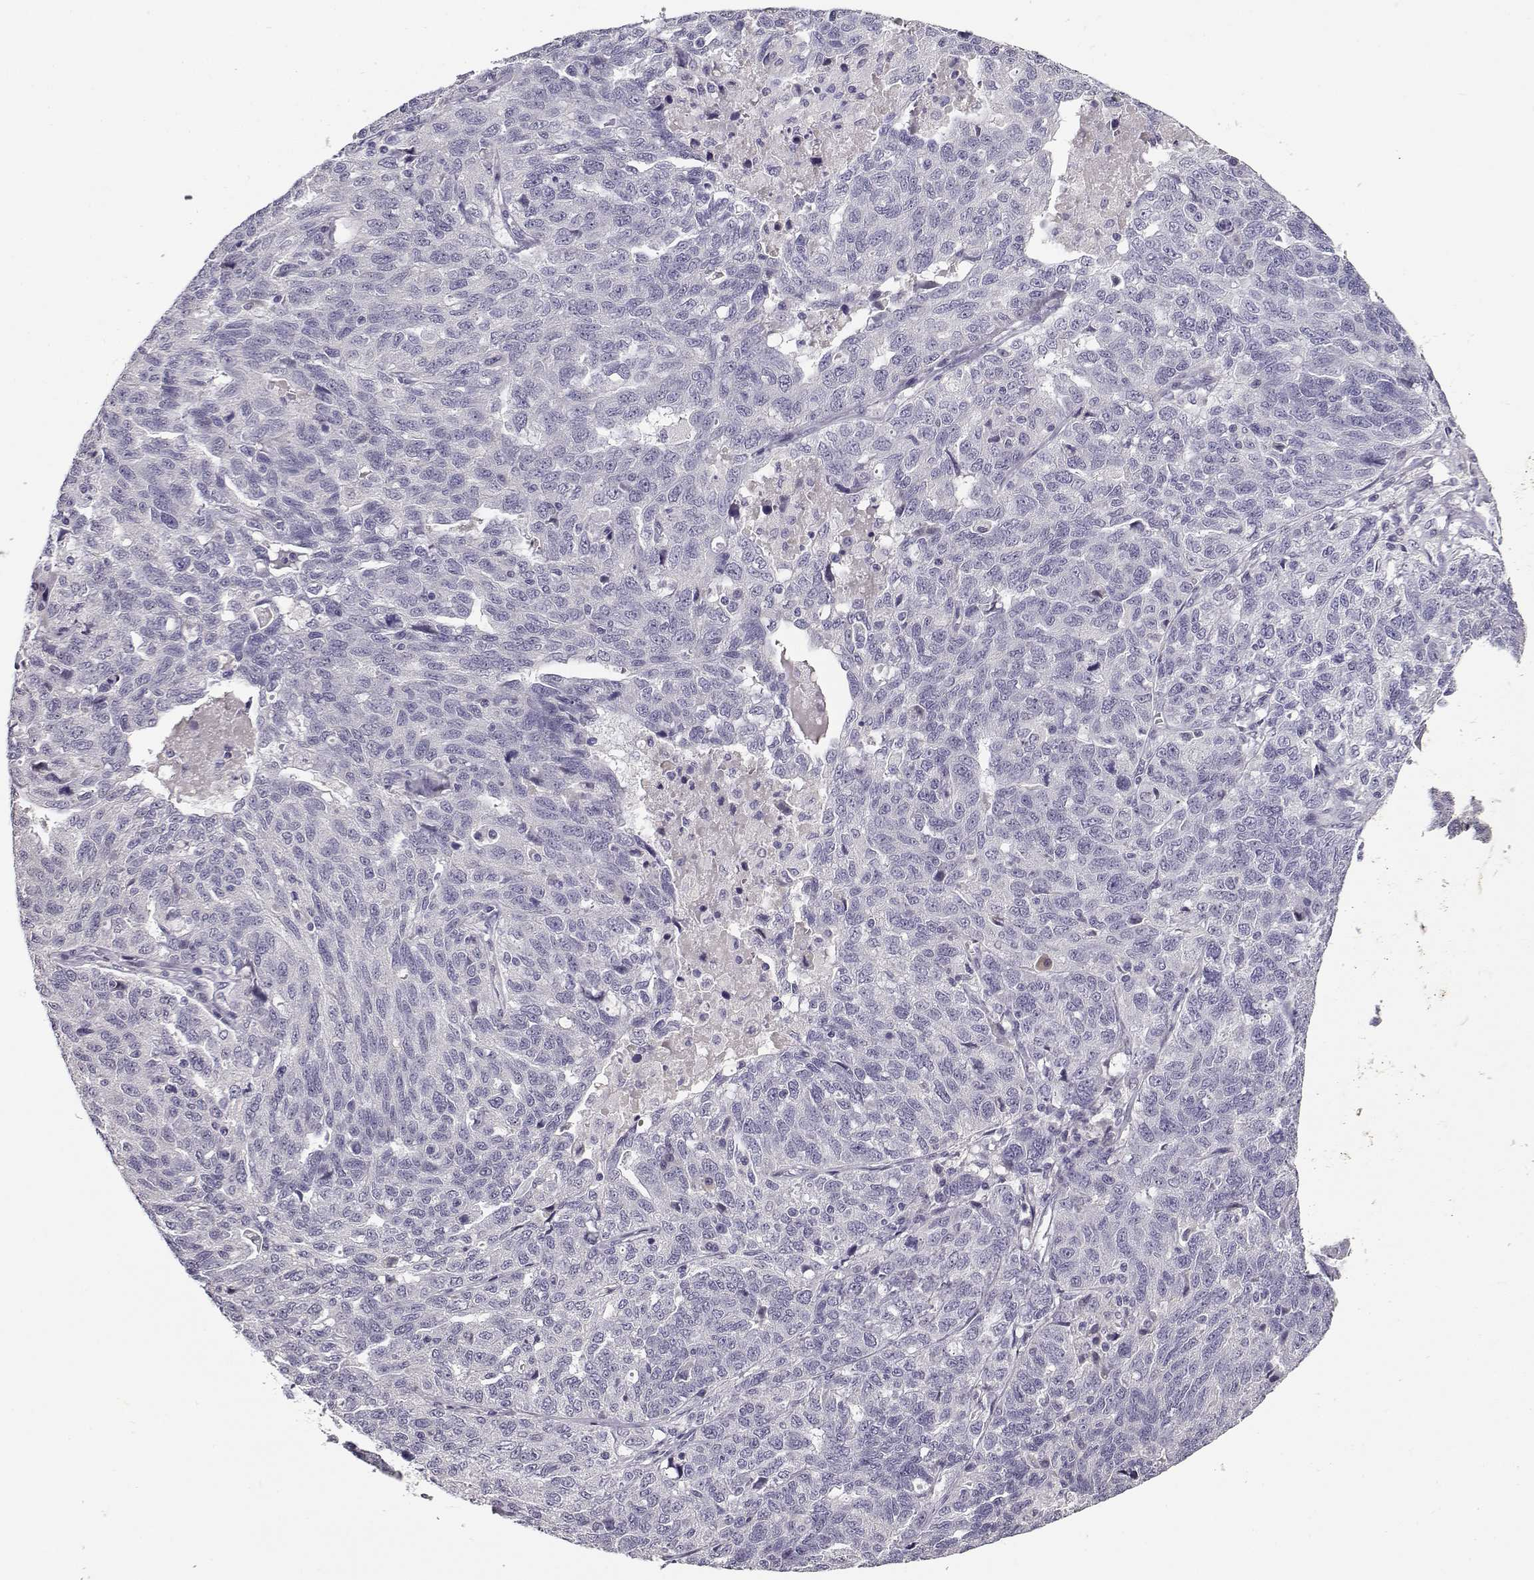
{"staining": {"intensity": "negative", "quantity": "none", "location": "none"}, "tissue": "ovarian cancer", "cell_type": "Tumor cells", "image_type": "cancer", "snomed": [{"axis": "morphology", "description": "Cystadenocarcinoma, serous, NOS"}, {"axis": "topography", "description": "Ovary"}], "caption": "High power microscopy photomicrograph of an immunohistochemistry micrograph of ovarian serous cystadenocarcinoma, revealing no significant positivity in tumor cells. (Immunohistochemistry, brightfield microscopy, high magnification).", "gene": "RHOXF2", "patient": {"sex": "female", "age": 71}}